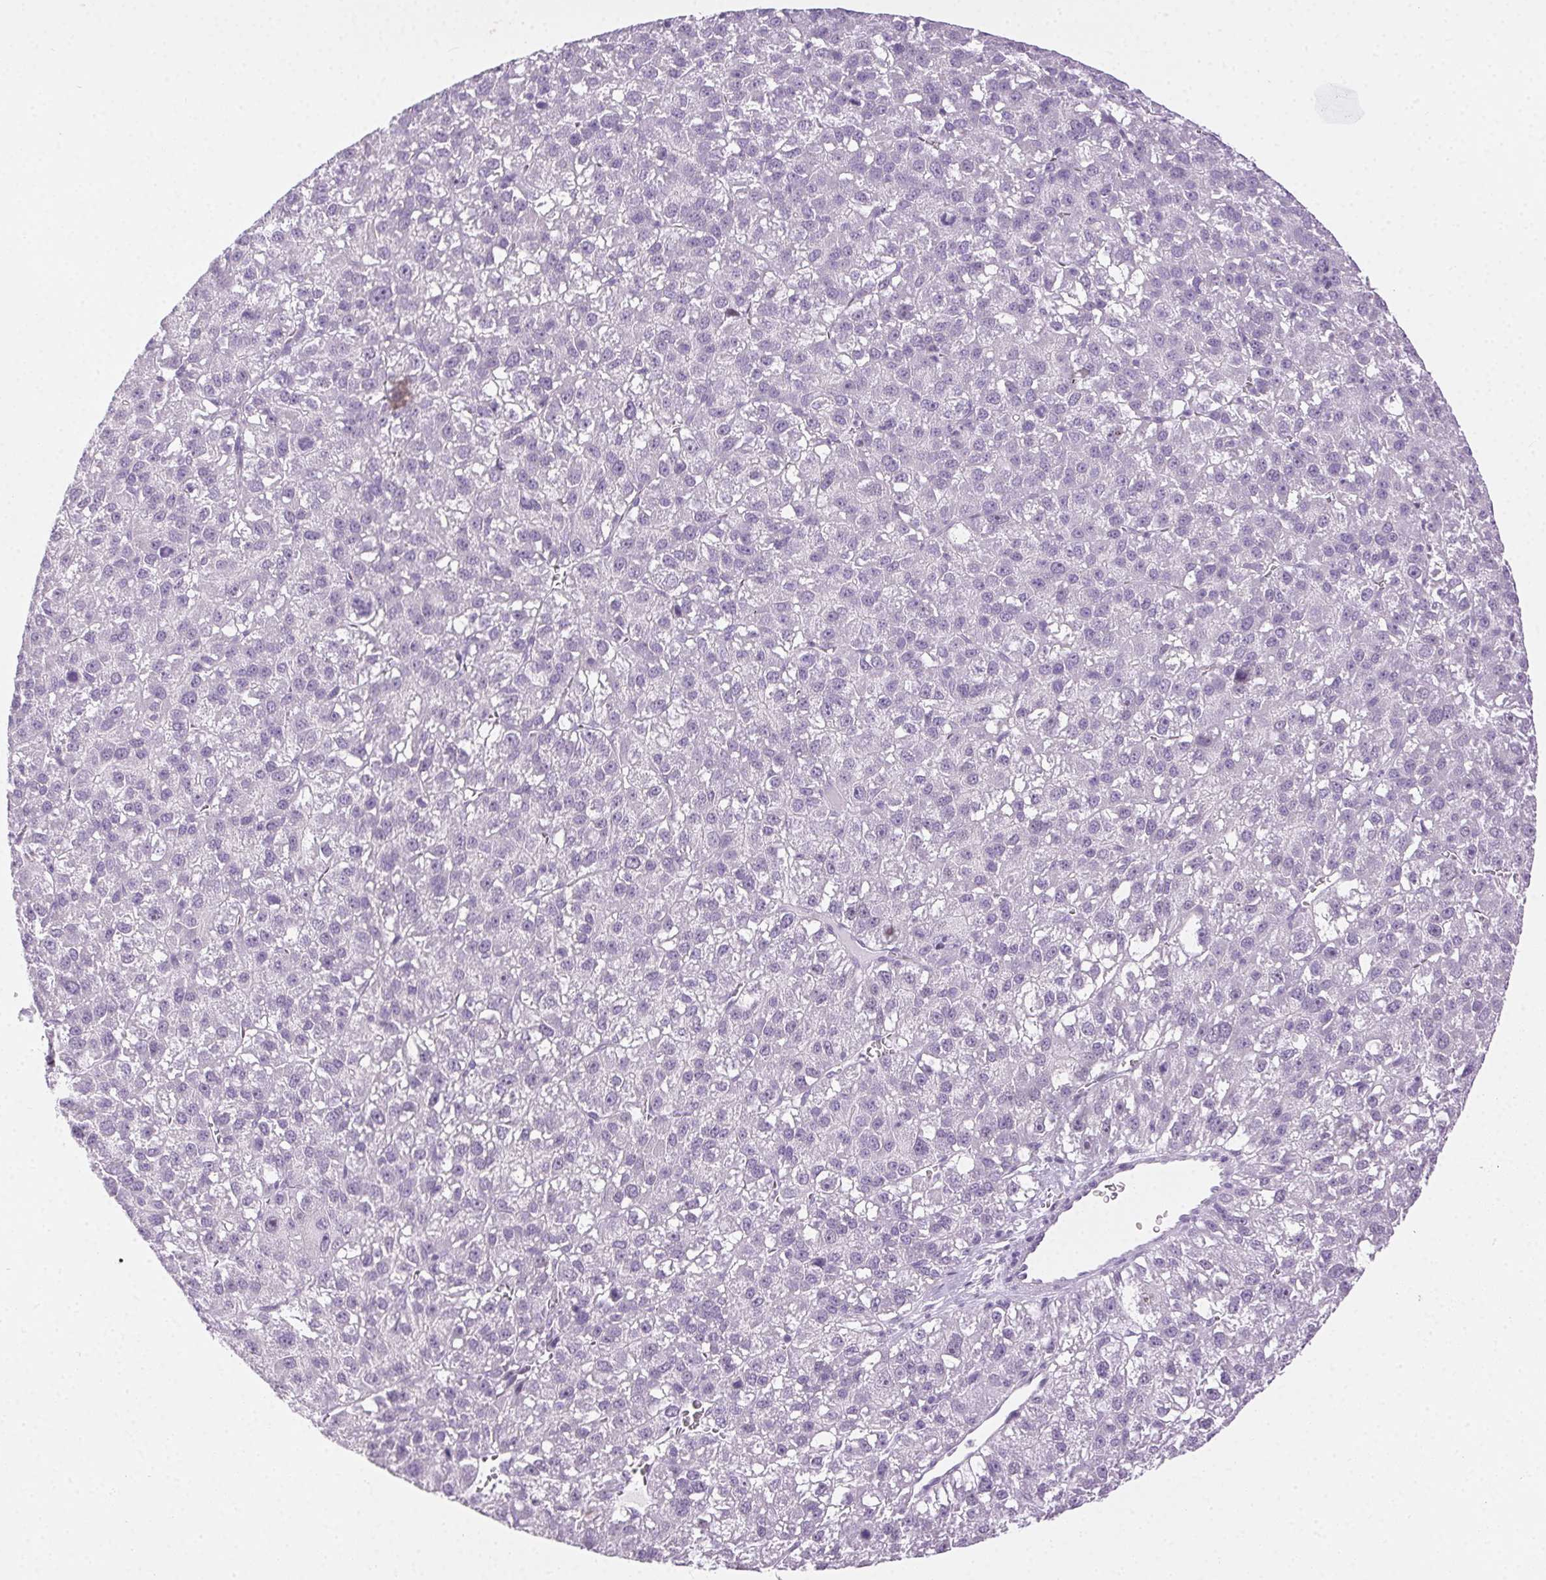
{"staining": {"intensity": "negative", "quantity": "none", "location": "none"}, "tissue": "liver cancer", "cell_type": "Tumor cells", "image_type": "cancer", "snomed": [{"axis": "morphology", "description": "Carcinoma, Hepatocellular, NOS"}, {"axis": "topography", "description": "Liver"}], "caption": "This photomicrograph is of liver hepatocellular carcinoma stained with IHC to label a protein in brown with the nuclei are counter-stained blue. There is no expression in tumor cells.", "gene": "C20orf85", "patient": {"sex": "female", "age": 70}}